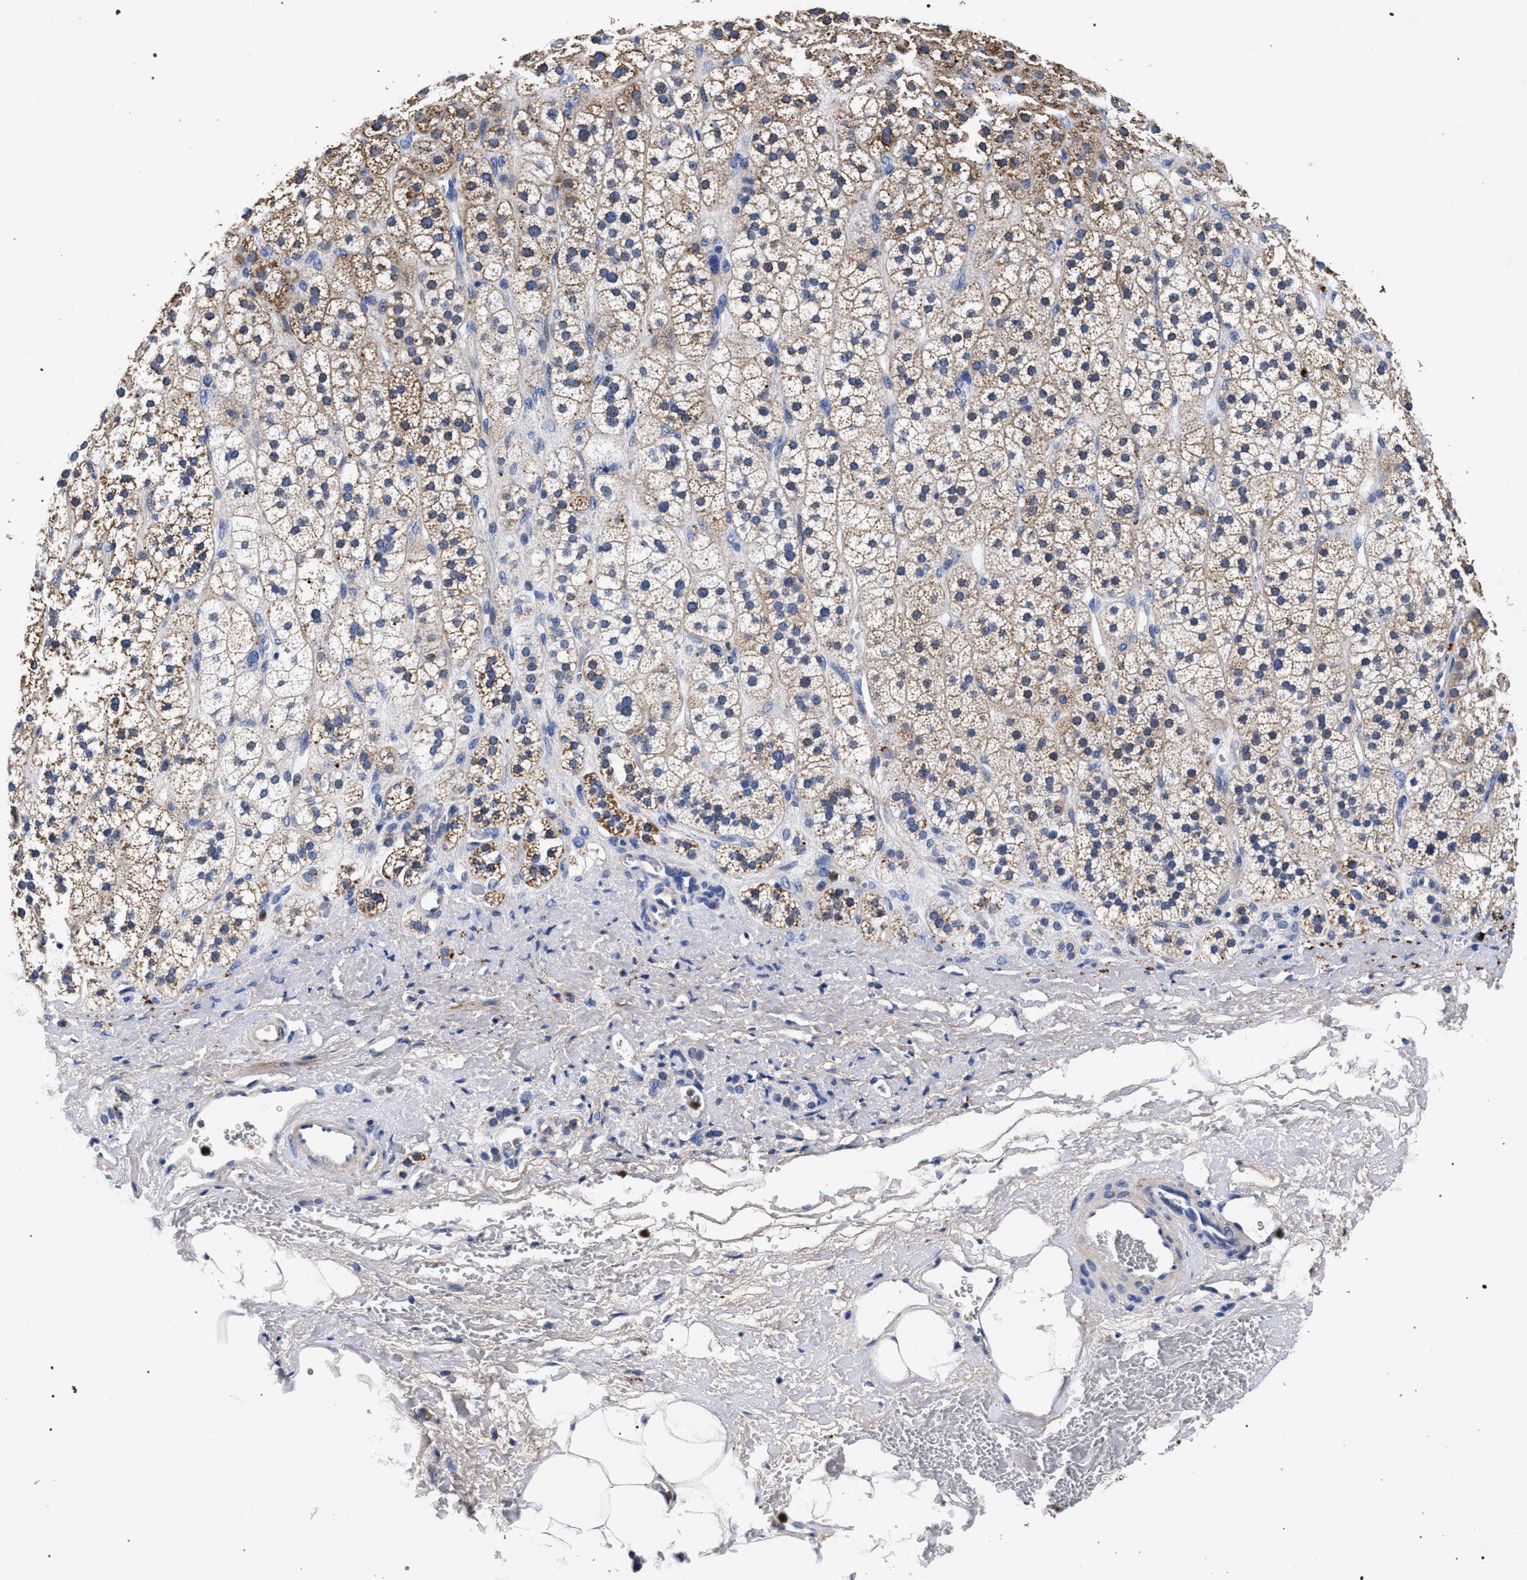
{"staining": {"intensity": "moderate", "quantity": ">75%", "location": "cytoplasmic/membranous"}, "tissue": "adrenal gland", "cell_type": "Glandular cells", "image_type": "normal", "snomed": [{"axis": "morphology", "description": "Normal tissue, NOS"}, {"axis": "topography", "description": "Adrenal gland"}], "caption": "A brown stain labels moderate cytoplasmic/membranous expression of a protein in glandular cells of normal human adrenal gland.", "gene": "HSD17B14", "patient": {"sex": "male", "age": 56}}